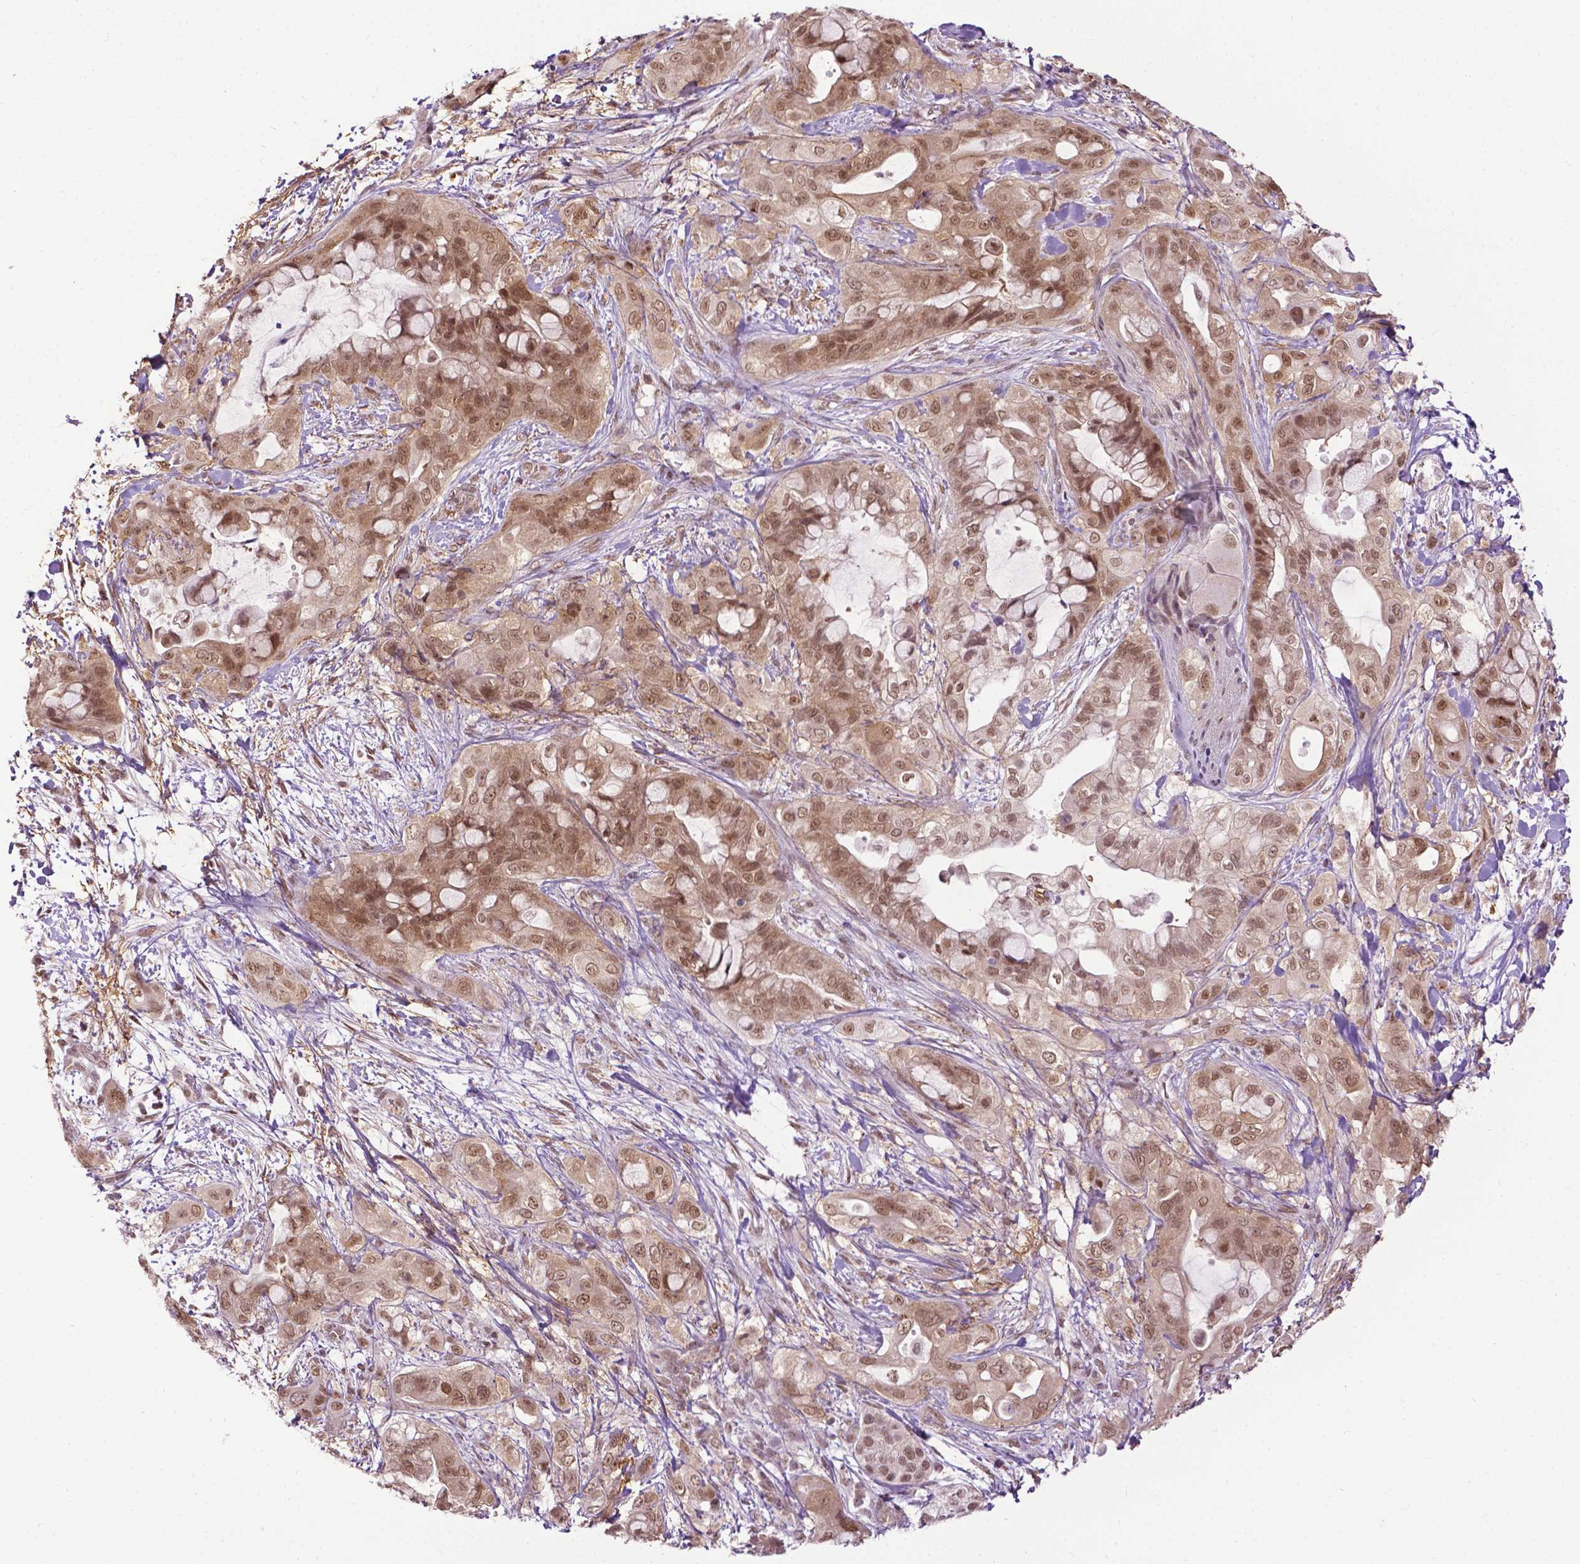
{"staining": {"intensity": "moderate", "quantity": ">75%", "location": "nuclear"}, "tissue": "pancreatic cancer", "cell_type": "Tumor cells", "image_type": "cancer", "snomed": [{"axis": "morphology", "description": "Adenocarcinoma, NOS"}, {"axis": "topography", "description": "Pancreas"}], "caption": "This is a photomicrograph of immunohistochemistry (IHC) staining of adenocarcinoma (pancreatic), which shows moderate expression in the nuclear of tumor cells.", "gene": "UBQLN4", "patient": {"sex": "male", "age": 71}}